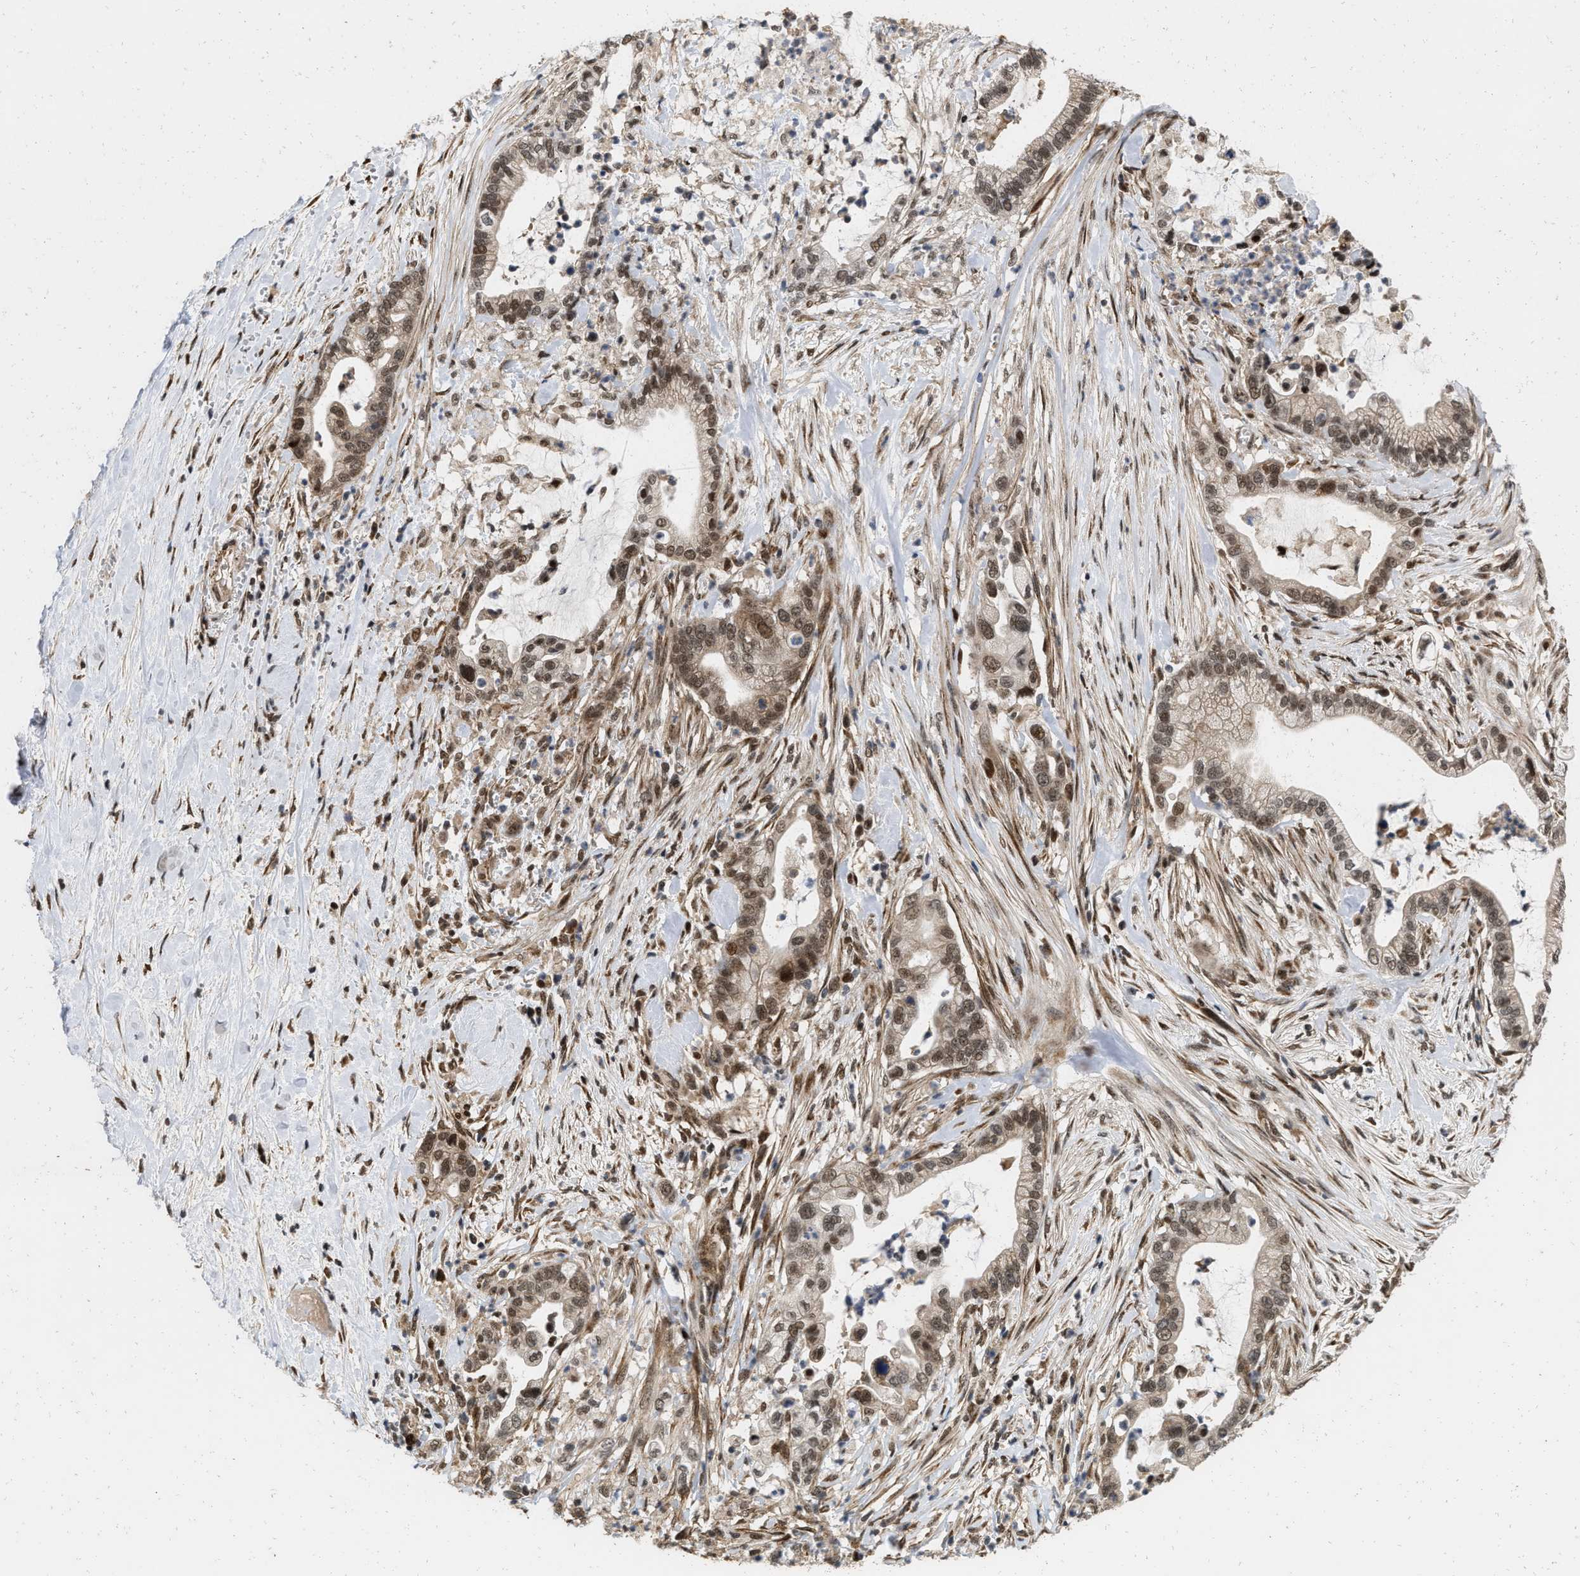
{"staining": {"intensity": "moderate", "quantity": ">75%", "location": "nuclear"}, "tissue": "pancreatic cancer", "cell_type": "Tumor cells", "image_type": "cancer", "snomed": [{"axis": "morphology", "description": "Adenocarcinoma, NOS"}, {"axis": "topography", "description": "Pancreas"}], "caption": "Immunohistochemistry (DAB) staining of pancreatic cancer shows moderate nuclear protein positivity in approximately >75% of tumor cells.", "gene": "ANKRD11", "patient": {"sex": "male", "age": 69}}